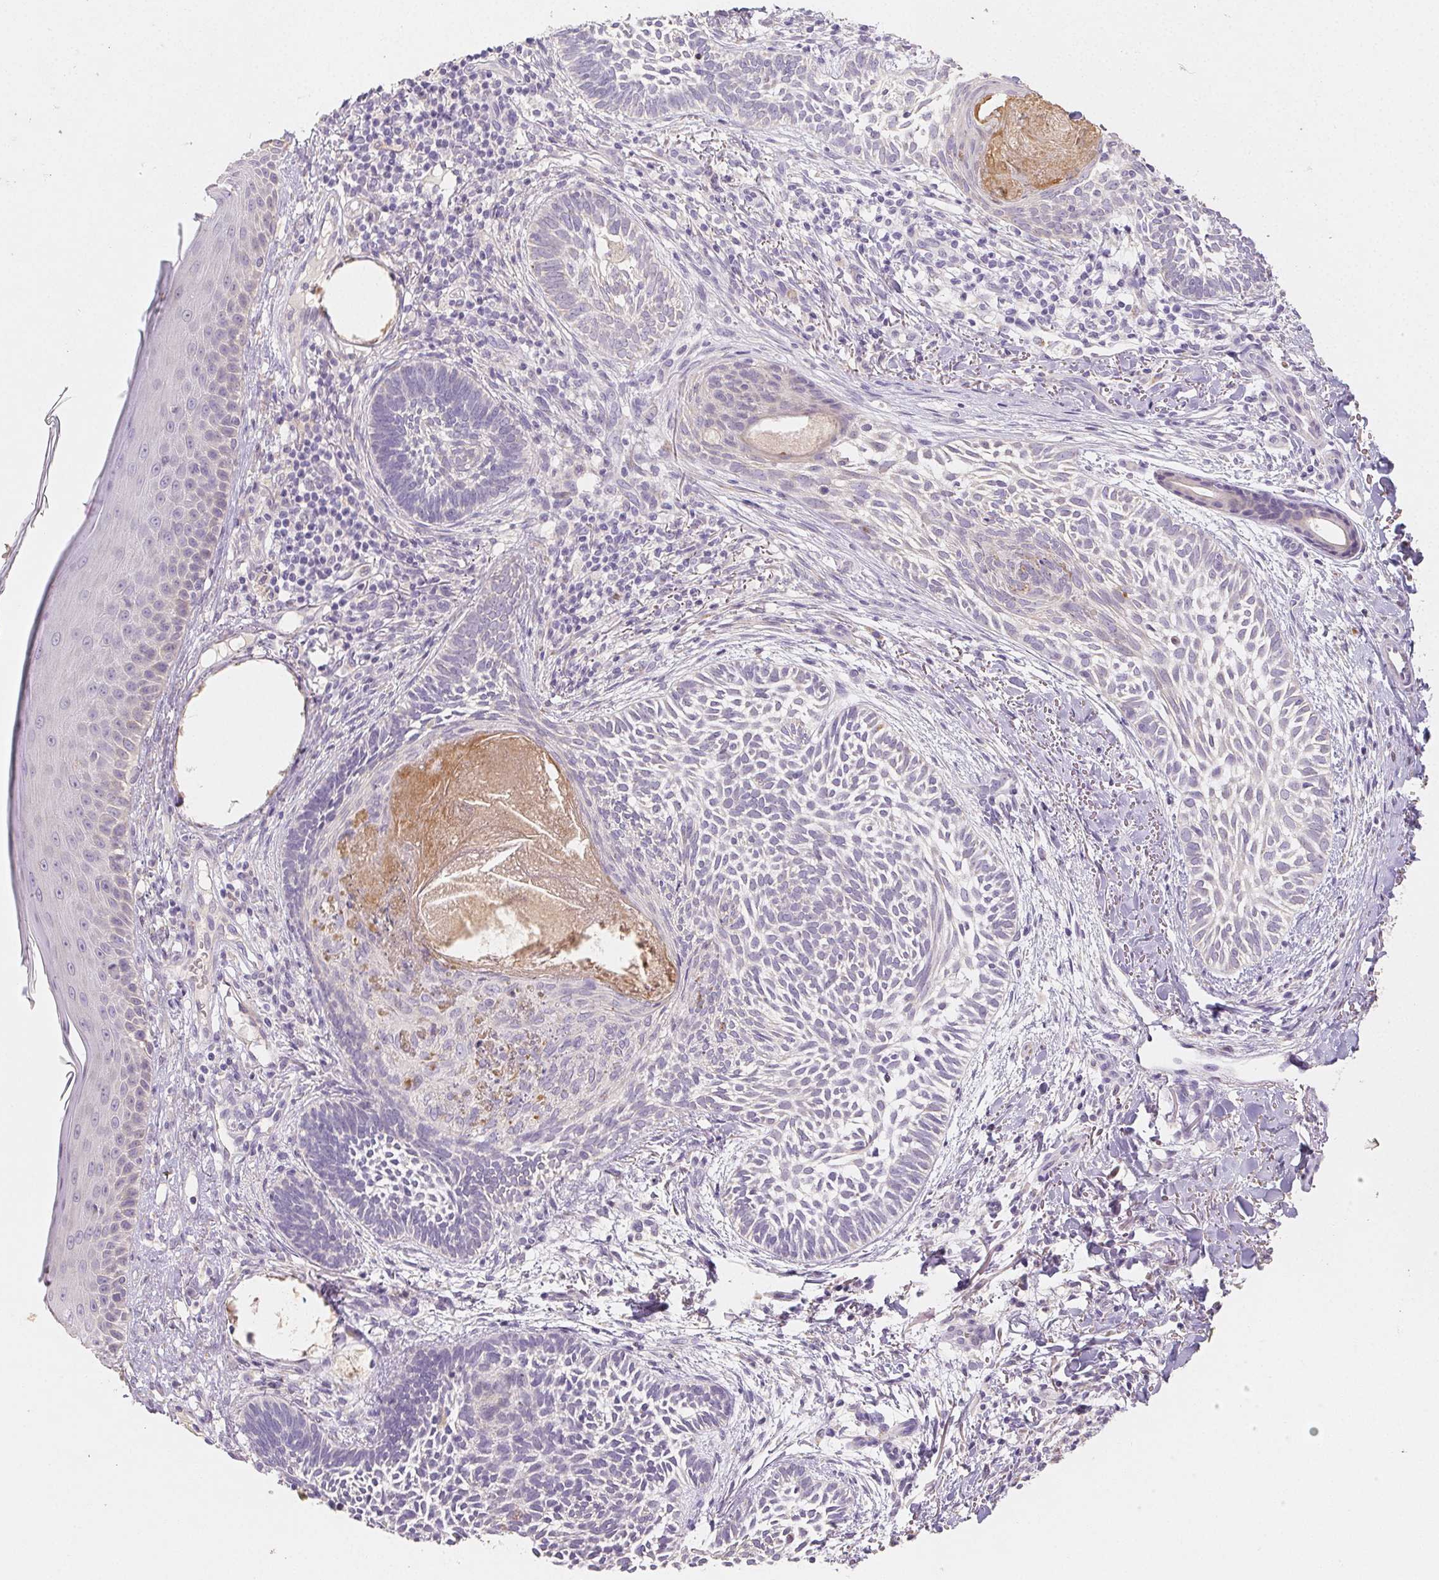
{"staining": {"intensity": "negative", "quantity": "none", "location": "none"}, "tissue": "skin cancer", "cell_type": "Tumor cells", "image_type": "cancer", "snomed": [{"axis": "morphology", "description": "Normal tissue, NOS"}, {"axis": "morphology", "description": "Basal cell carcinoma"}, {"axis": "topography", "description": "Skin"}], "caption": "Immunohistochemistry of skin basal cell carcinoma shows no positivity in tumor cells. (DAB (3,3'-diaminobenzidine) immunohistochemistry, high magnification).", "gene": "ACVR1B", "patient": {"sex": "male", "age": 46}}